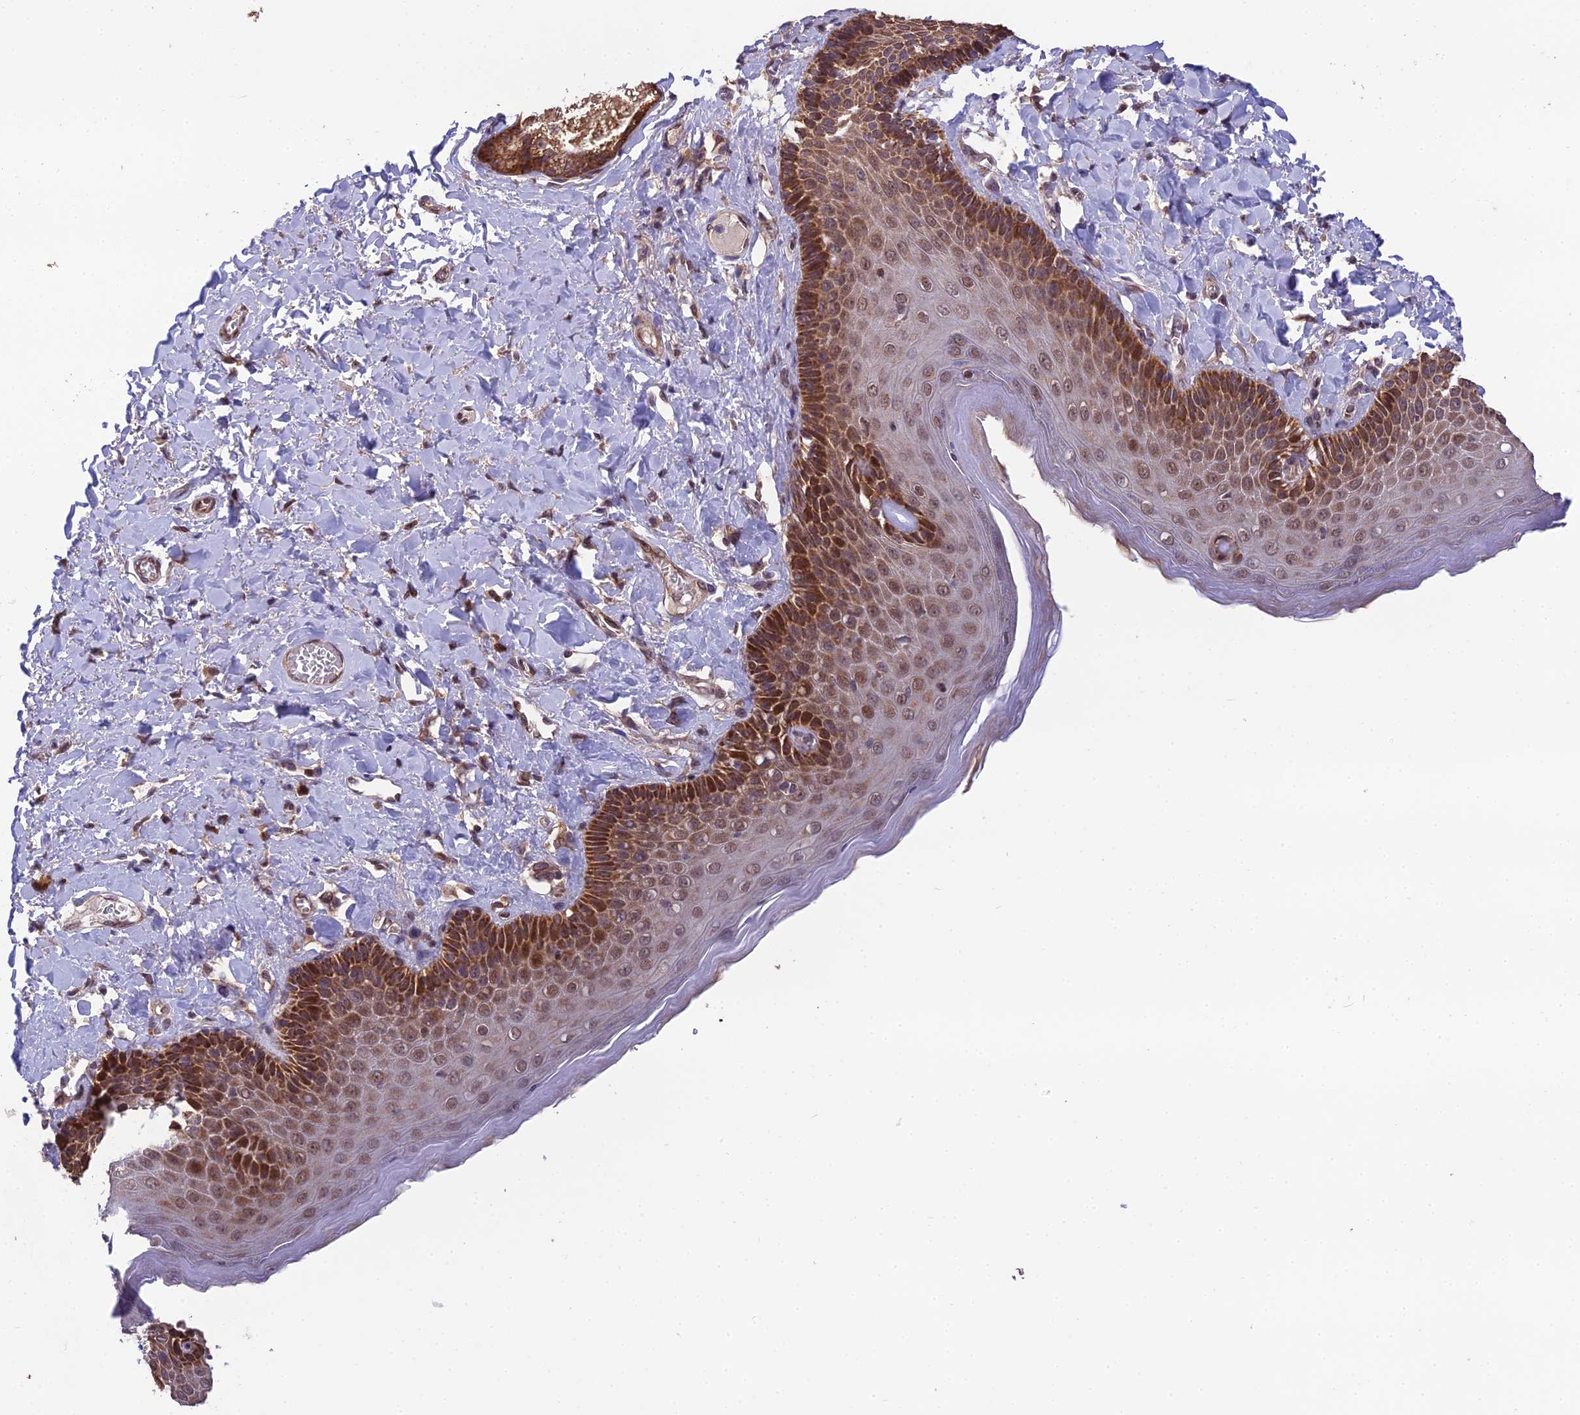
{"staining": {"intensity": "strong", "quantity": "25%-75%", "location": "cytoplasmic/membranous,nuclear"}, "tissue": "skin", "cell_type": "Epidermal cells", "image_type": "normal", "snomed": [{"axis": "morphology", "description": "Normal tissue, NOS"}, {"axis": "topography", "description": "Anal"}], "caption": "High-magnification brightfield microscopy of normal skin stained with DAB (brown) and counterstained with hematoxylin (blue). epidermal cells exhibit strong cytoplasmic/membranous,nuclear expression is seen in approximately25%-75% of cells.", "gene": "CYP2R1", "patient": {"sex": "male", "age": 69}}